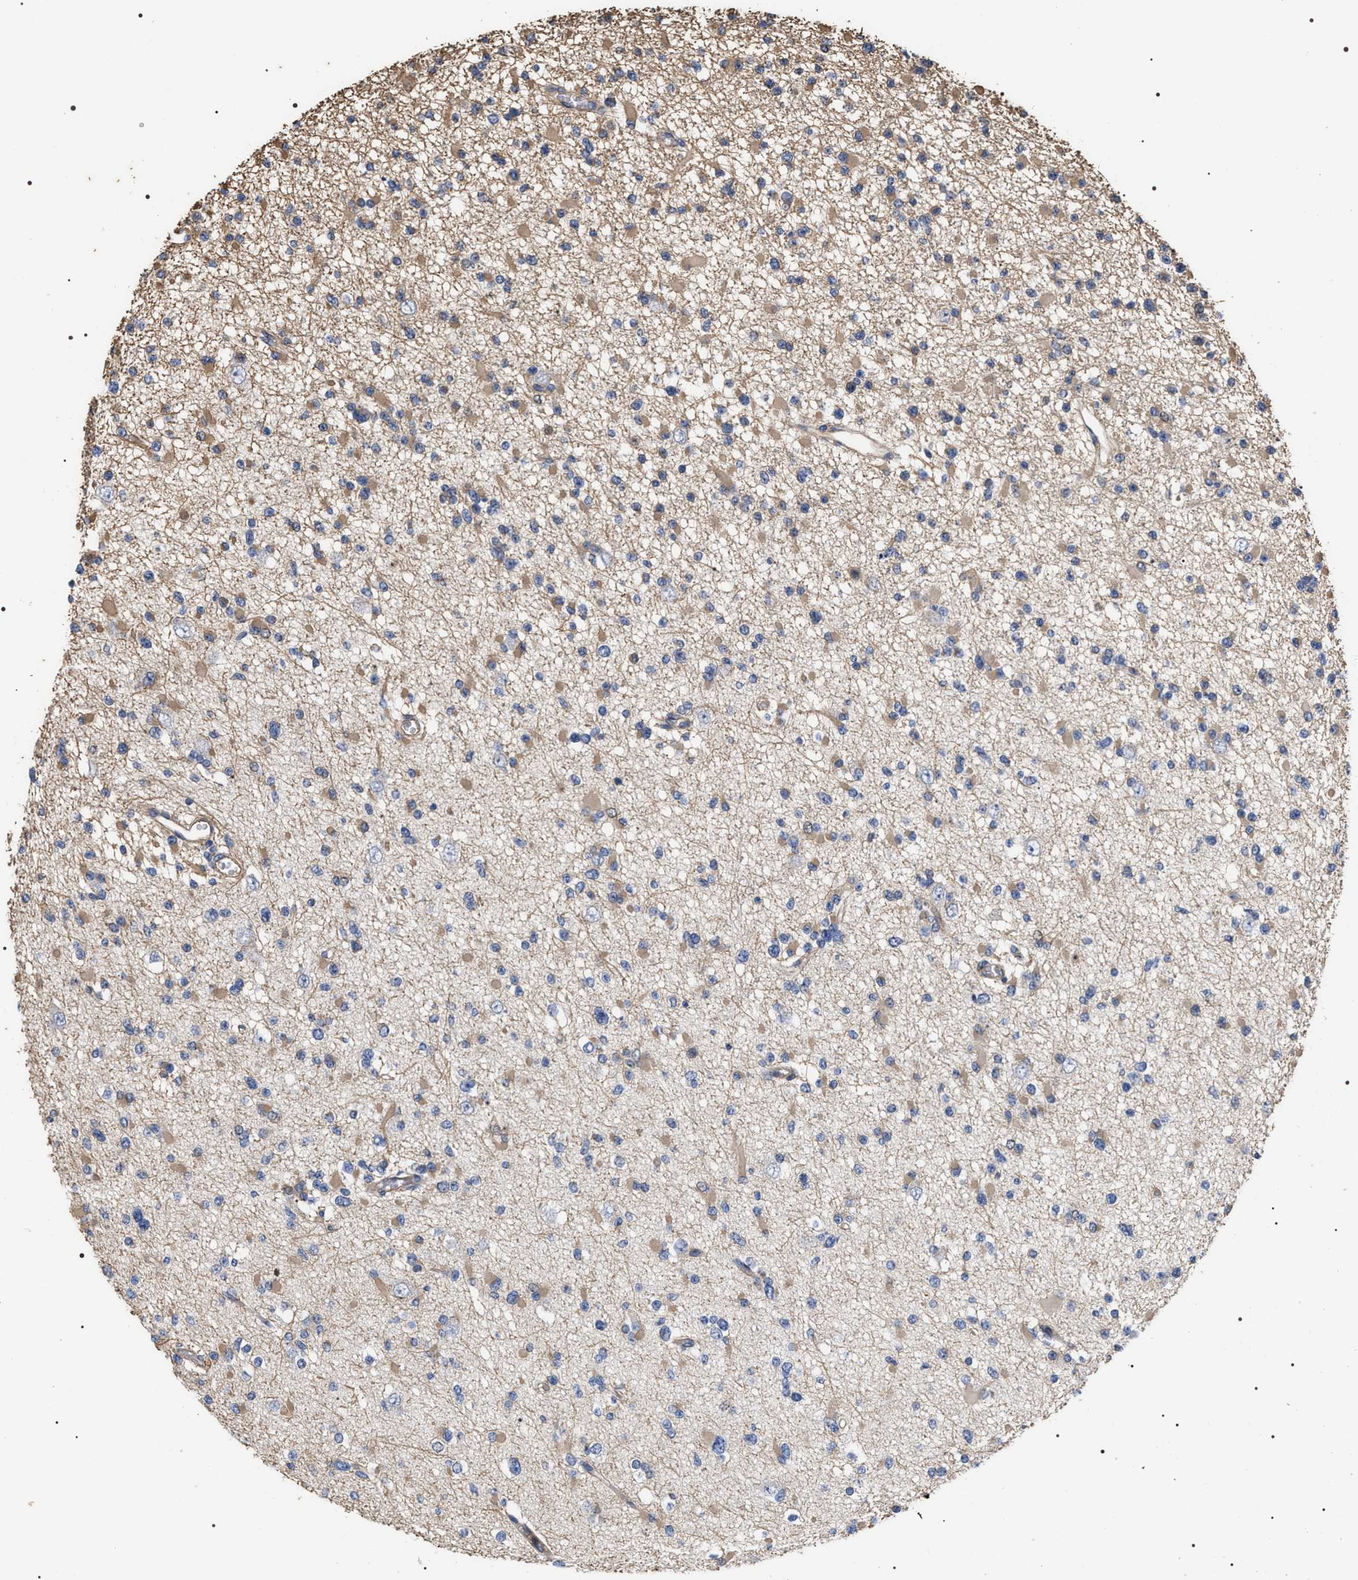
{"staining": {"intensity": "weak", "quantity": "25%-75%", "location": "cytoplasmic/membranous"}, "tissue": "glioma", "cell_type": "Tumor cells", "image_type": "cancer", "snomed": [{"axis": "morphology", "description": "Glioma, malignant, Low grade"}, {"axis": "topography", "description": "Brain"}], "caption": "Malignant glioma (low-grade) tissue displays weak cytoplasmic/membranous staining in approximately 25%-75% of tumor cells", "gene": "TSPAN33", "patient": {"sex": "female", "age": 22}}